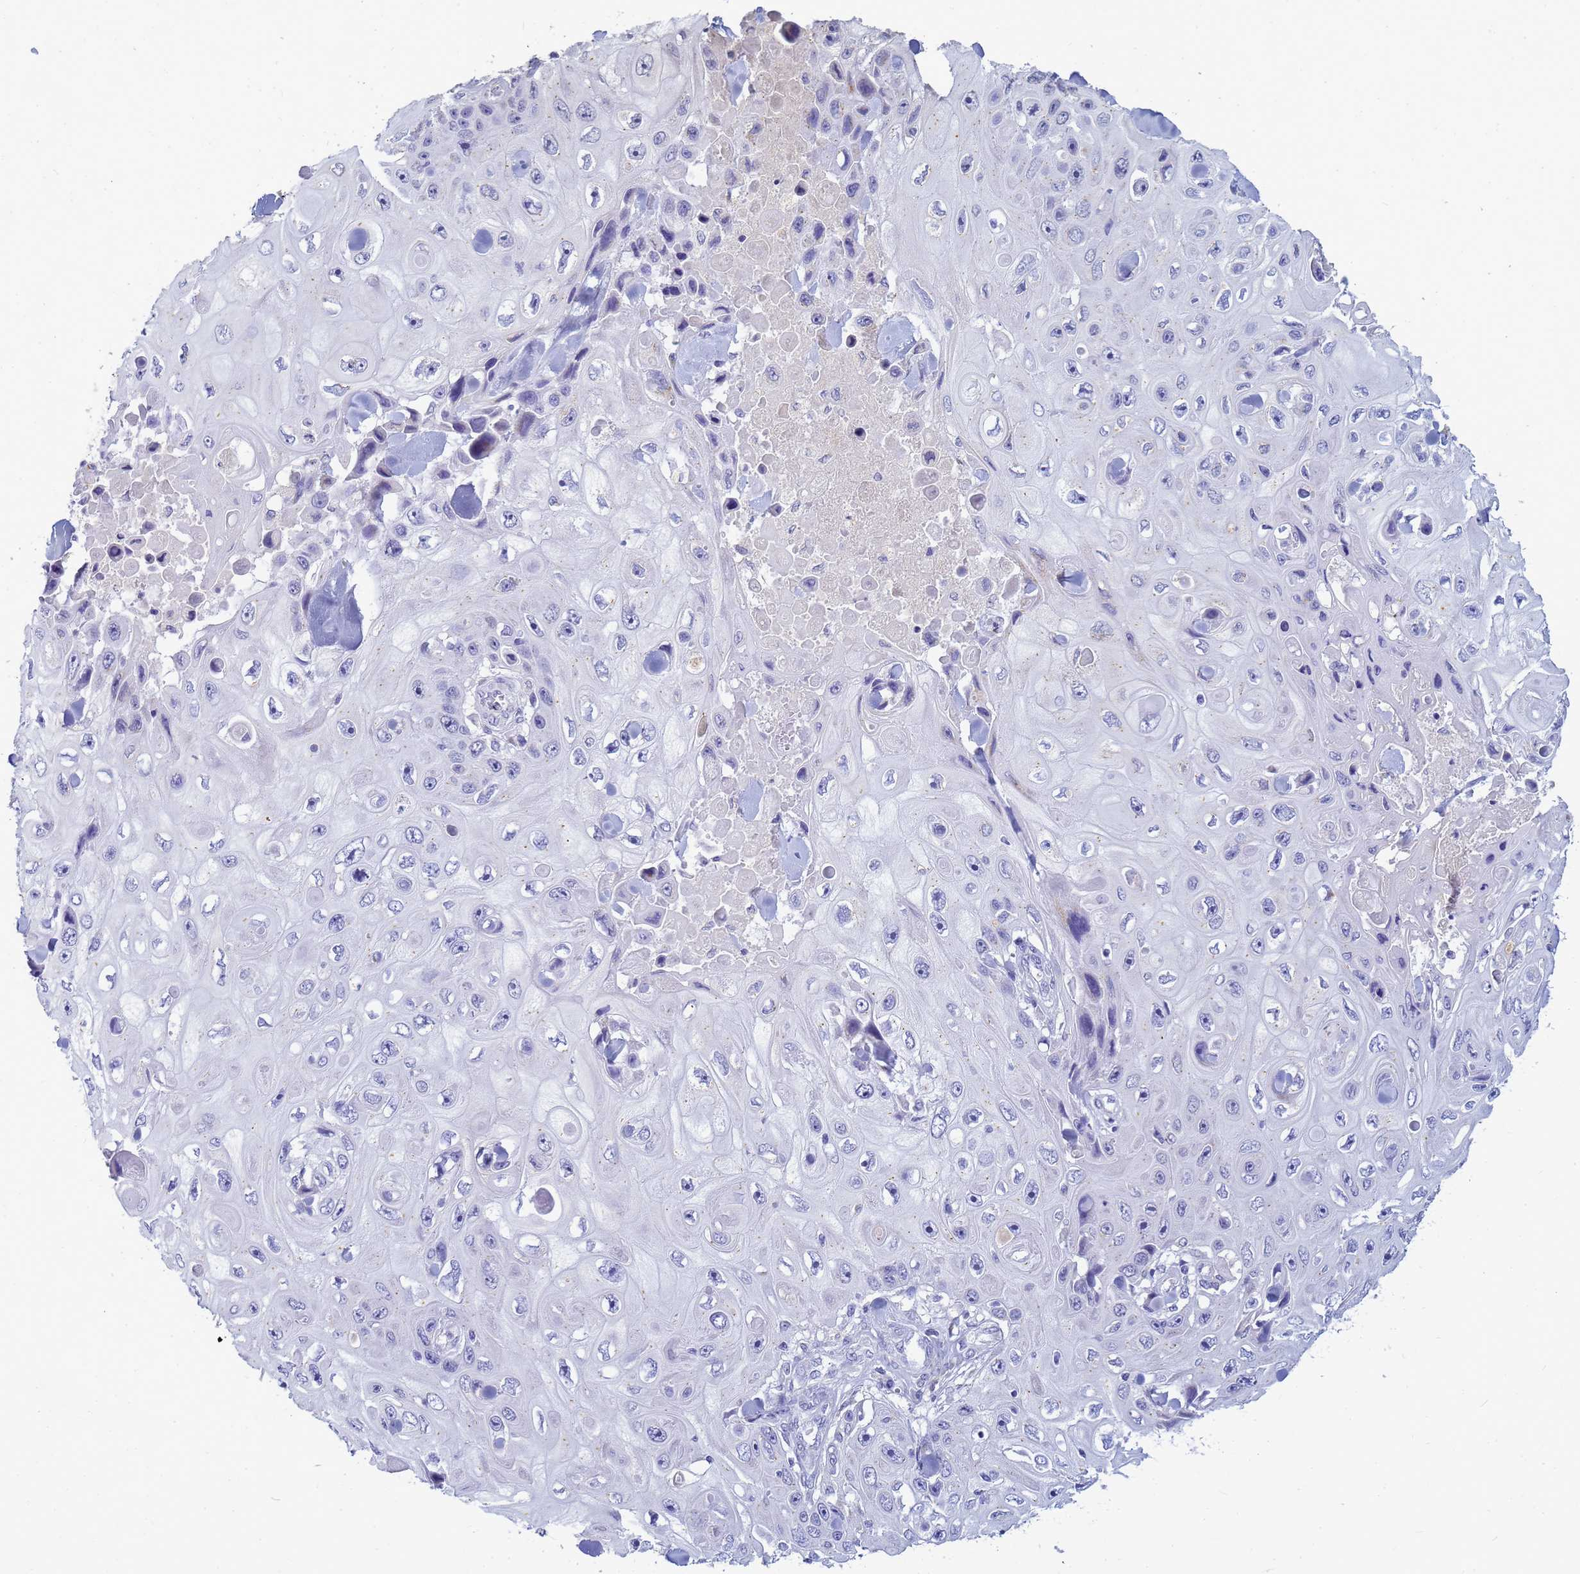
{"staining": {"intensity": "negative", "quantity": "none", "location": "none"}, "tissue": "skin cancer", "cell_type": "Tumor cells", "image_type": "cancer", "snomed": [{"axis": "morphology", "description": "Squamous cell carcinoma, NOS"}, {"axis": "topography", "description": "Skin"}], "caption": "Immunohistochemistry of squamous cell carcinoma (skin) exhibits no staining in tumor cells.", "gene": "B3GNT8", "patient": {"sex": "male", "age": 82}}